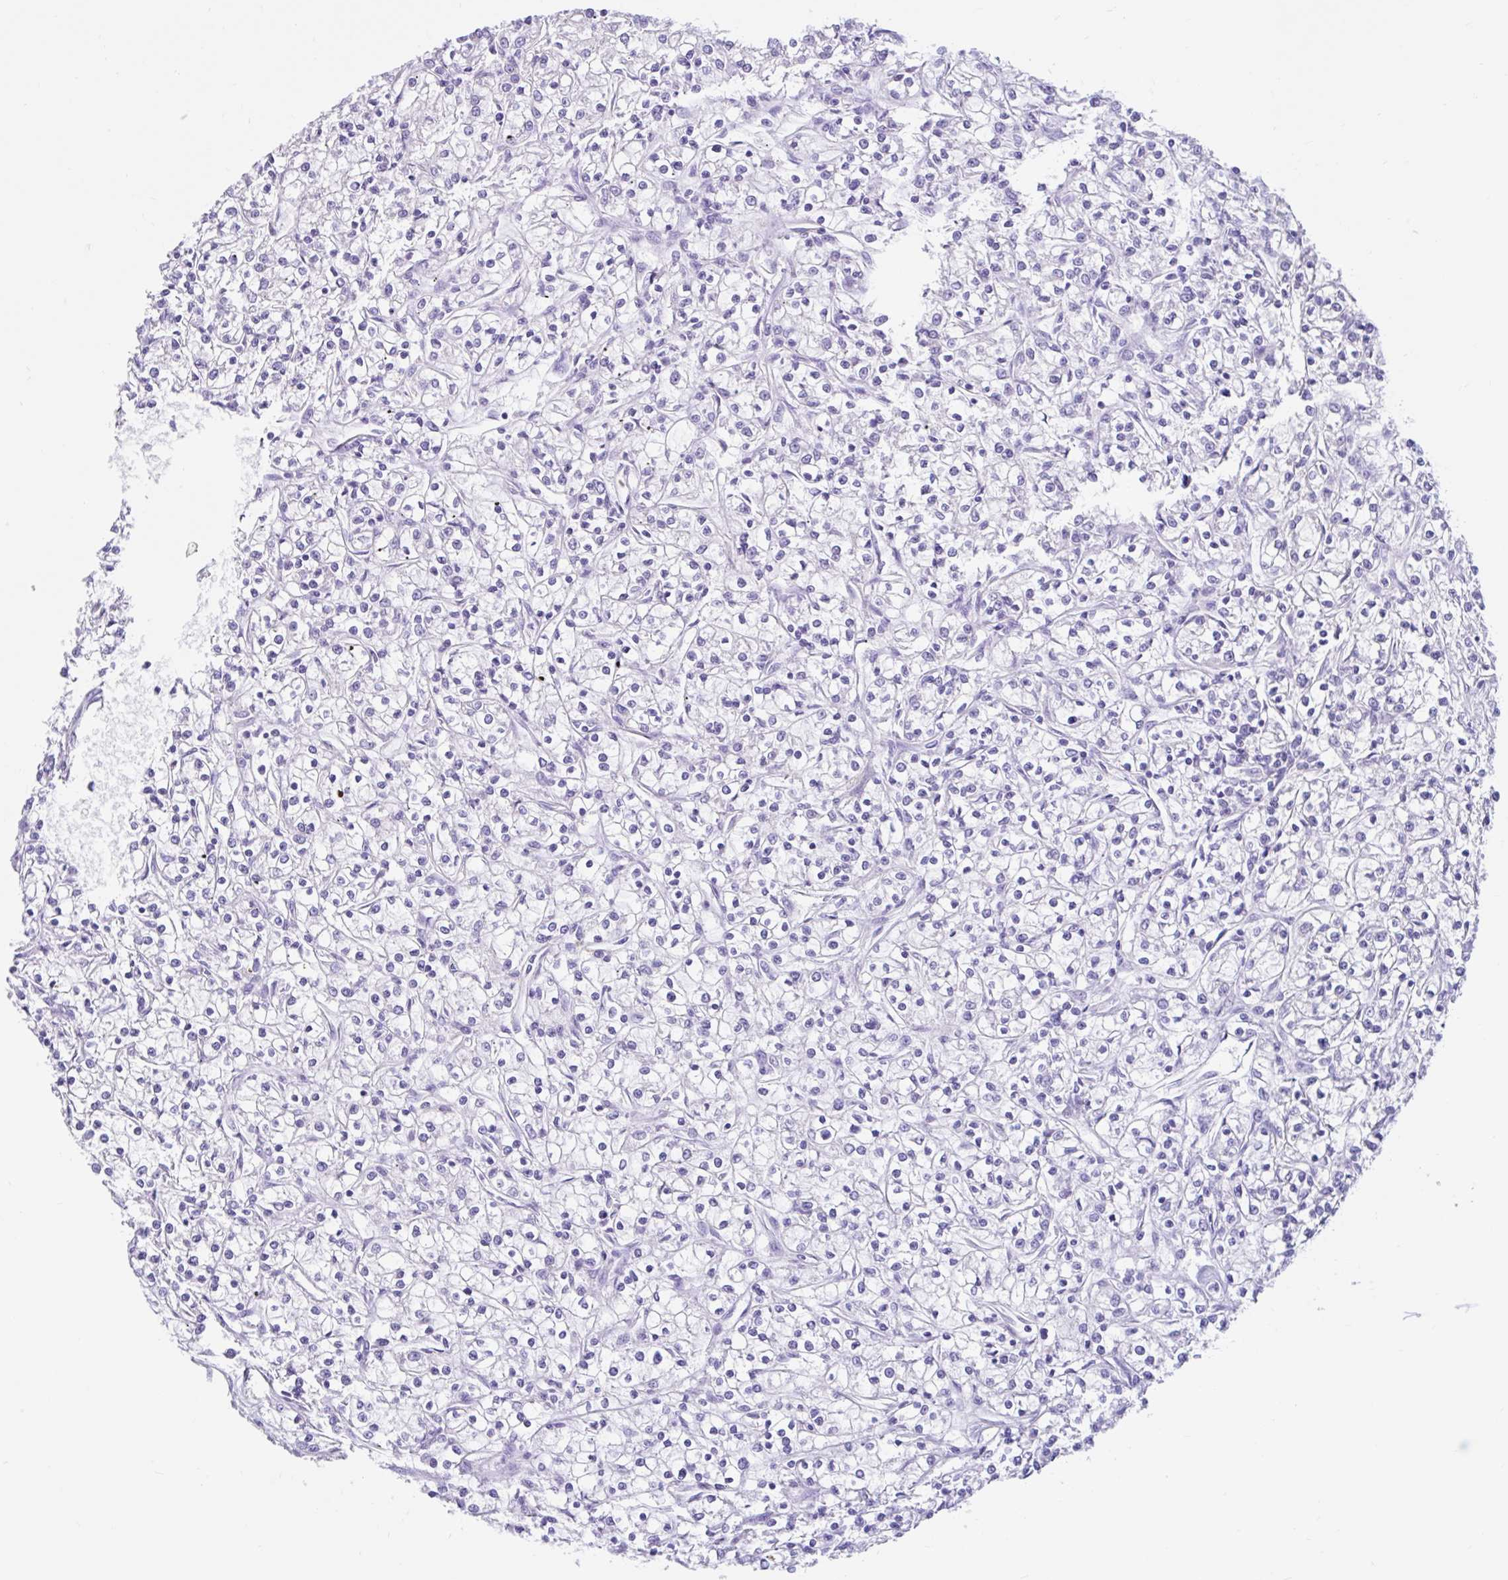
{"staining": {"intensity": "negative", "quantity": "none", "location": "none"}, "tissue": "renal cancer", "cell_type": "Tumor cells", "image_type": "cancer", "snomed": [{"axis": "morphology", "description": "Adenocarcinoma, NOS"}, {"axis": "topography", "description": "Kidney"}], "caption": "Immunohistochemistry (IHC) histopathology image of neoplastic tissue: renal cancer (adenocarcinoma) stained with DAB demonstrates no significant protein expression in tumor cells. Nuclei are stained in blue.", "gene": "NHLH2", "patient": {"sex": "female", "age": 59}}